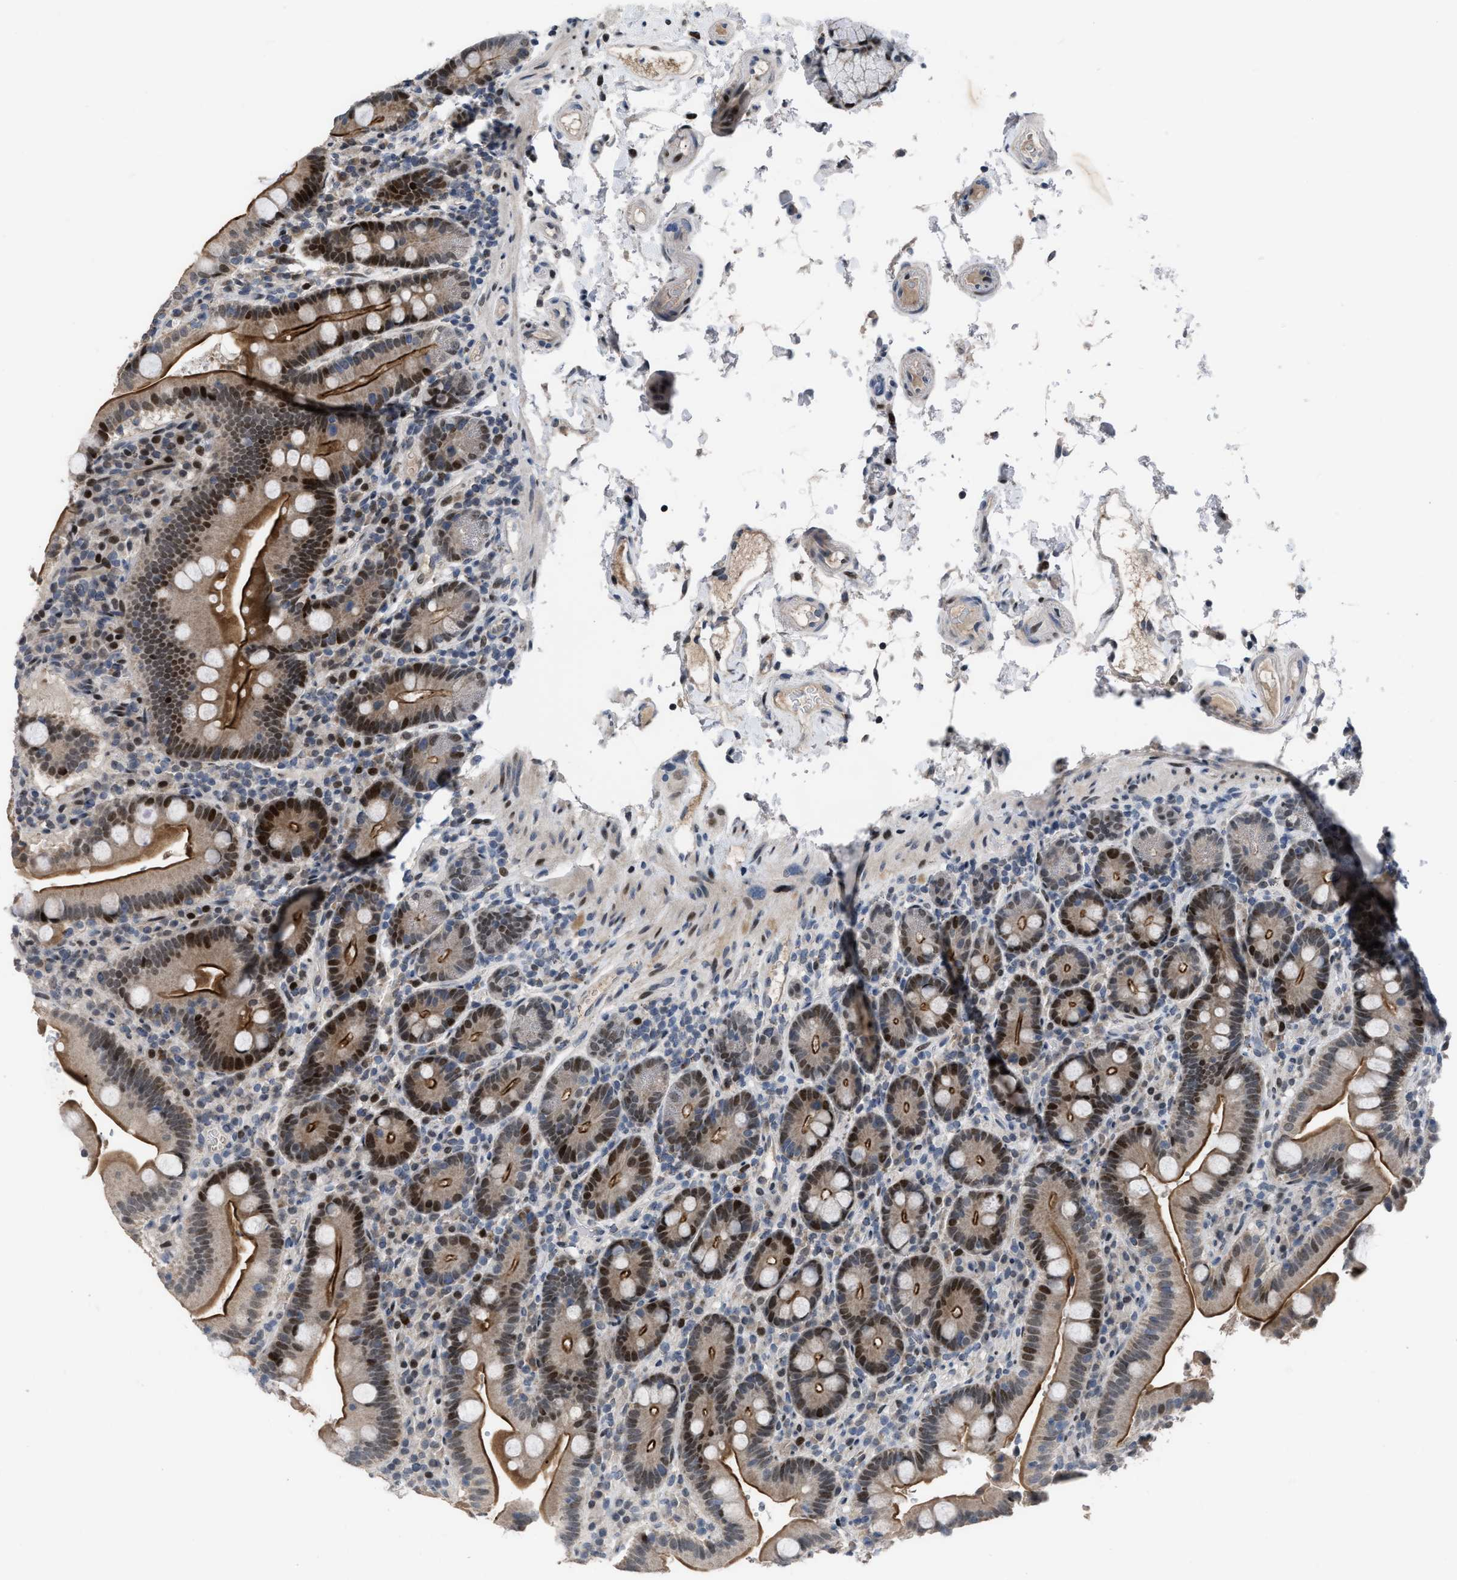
{"staining": {"intensity": "strong", "quantity": "25%-75%", "location": "cytoplasmic/membranous,nuclear"}, "tissue": "duodenum", "cell_type": "Glandular cells", "image_type": "normal", "snomed": [{"axis": "morphology", "description": "Normal tissue, NOS"}, {"axis": "topography", "description": "Small intestine, NOS"}], "caption": "Protein staining demonstrates strong cytoplasmic/membranous,nuclear expression in approximately 25%-75% of glandular cells in benign duodenum. The protein of interest is stained brown, and the nuclei are stained in blue (DAB IHC with brightfield microscopy, high magnification).", "gene": "SETDB1", "patient": {"sex": "female", "age": 71}}